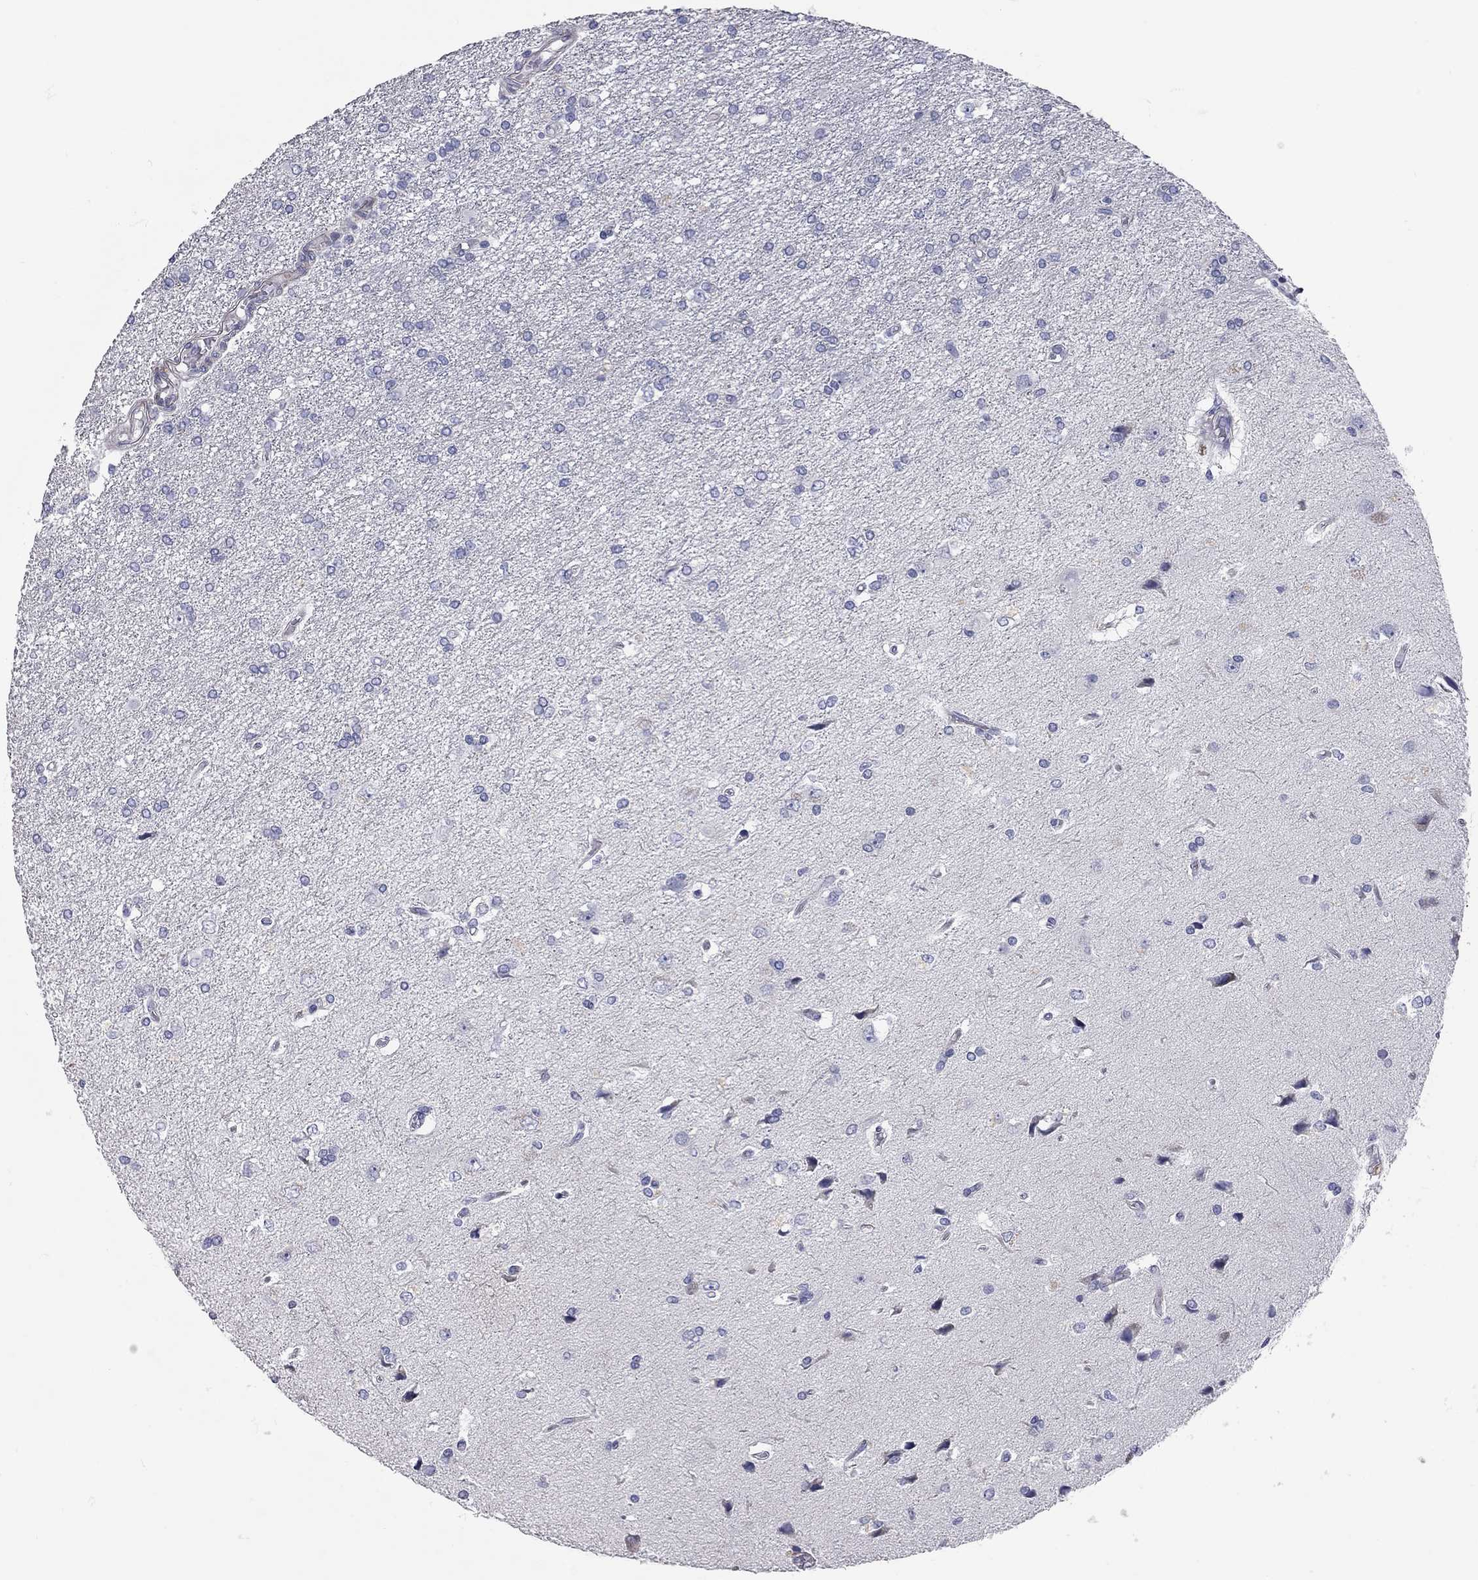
{"staining": {"intensity": "negative", "quantity": "none", "location": "none"}, "tissue": "glioma", "cell_type": "Tumor cells", "image_type": "cancer", "snomed": [{"axis": "morphology", "description": "Glioma, malignant, High grade"}, {"axis": "topography", "description": "Brain"}], "caption": "High magnification brightfield microscopy of glioma stained with DAB (3,3'-diaminobenzidine) (brown) and counterstained with hematoxylin (blue): tumor cells show no significant staining.", "gene": "XAGE2", "patient": {"sex": "female", "age": 63}}